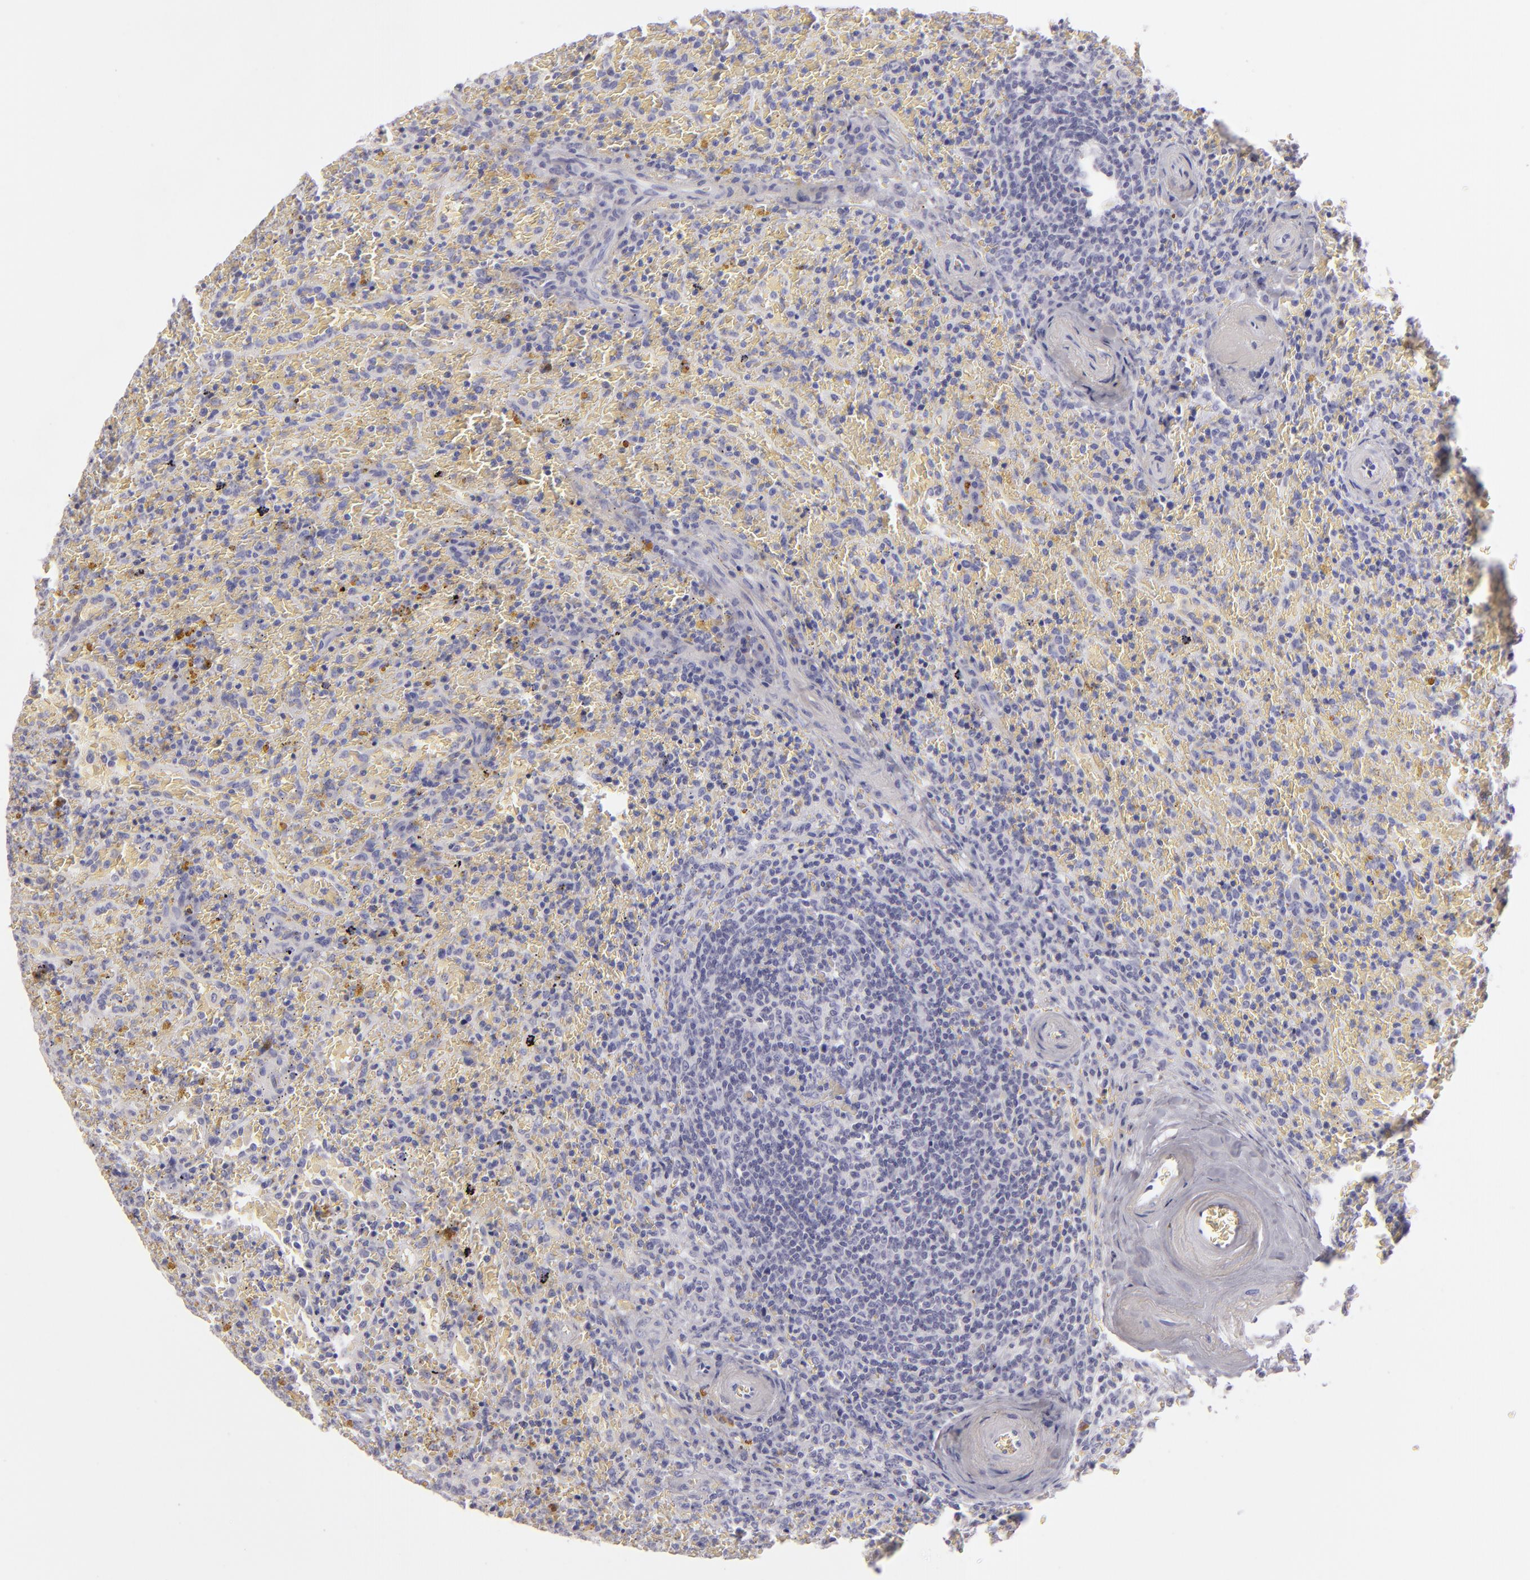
{"staining": {"intensity": "negative", "quantity": "none", "location": "none"}, "tissue": "lymphoma", "cell_type": "Tumor cells", "image_type": "cancer", "snomed": [{"axis": "morphology", "description": "Malignant lymphoma, non-Hodgkin's type, High grade"}, {"axis": "topography", "description": "Spleen"}, {"axis": "topography", "description": "Lymph node"}], "caption": "Image shows no significant protein positivity in tumor cells of lymphoma.", "gene": "CDX2", "patient": {"sex": "female", "age": 70}}